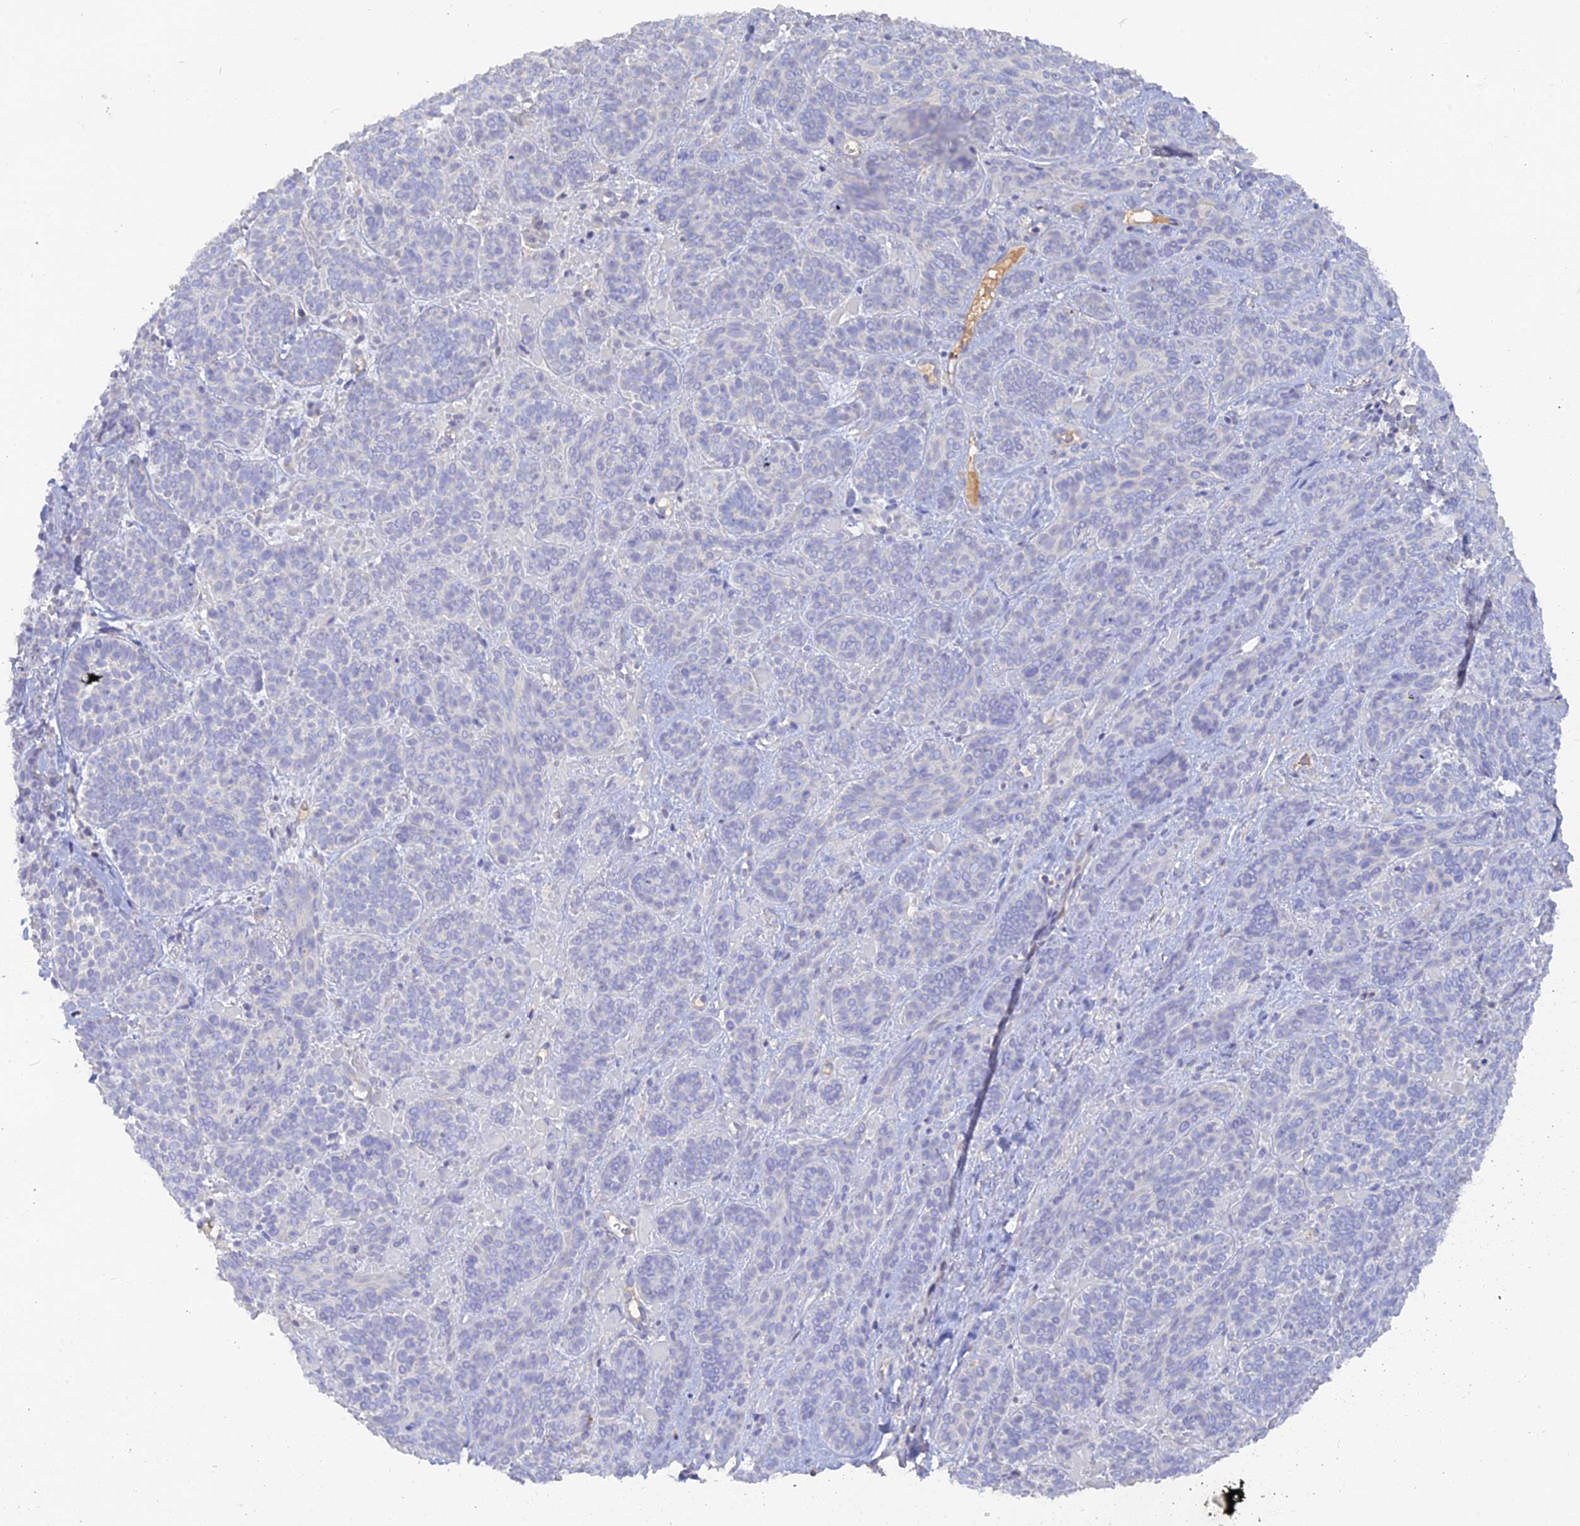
{"staining": {"intensity": "negative", "quantity": "none", "location": "none"}, "tissue": "skin cancer", "cell_type": "Tumor cells", "image_type": "cancer", "snomed": [{"axis": "morphology", "description": "Basal cell carcinoma"}, {"axis": "topography", "description": "Skin"}], "caption": "Image shows no significant protein positivity in tumor cells of skin cancer.", "gene": "ADGRA1", "patient": {"sex": "male", "age": 85}}